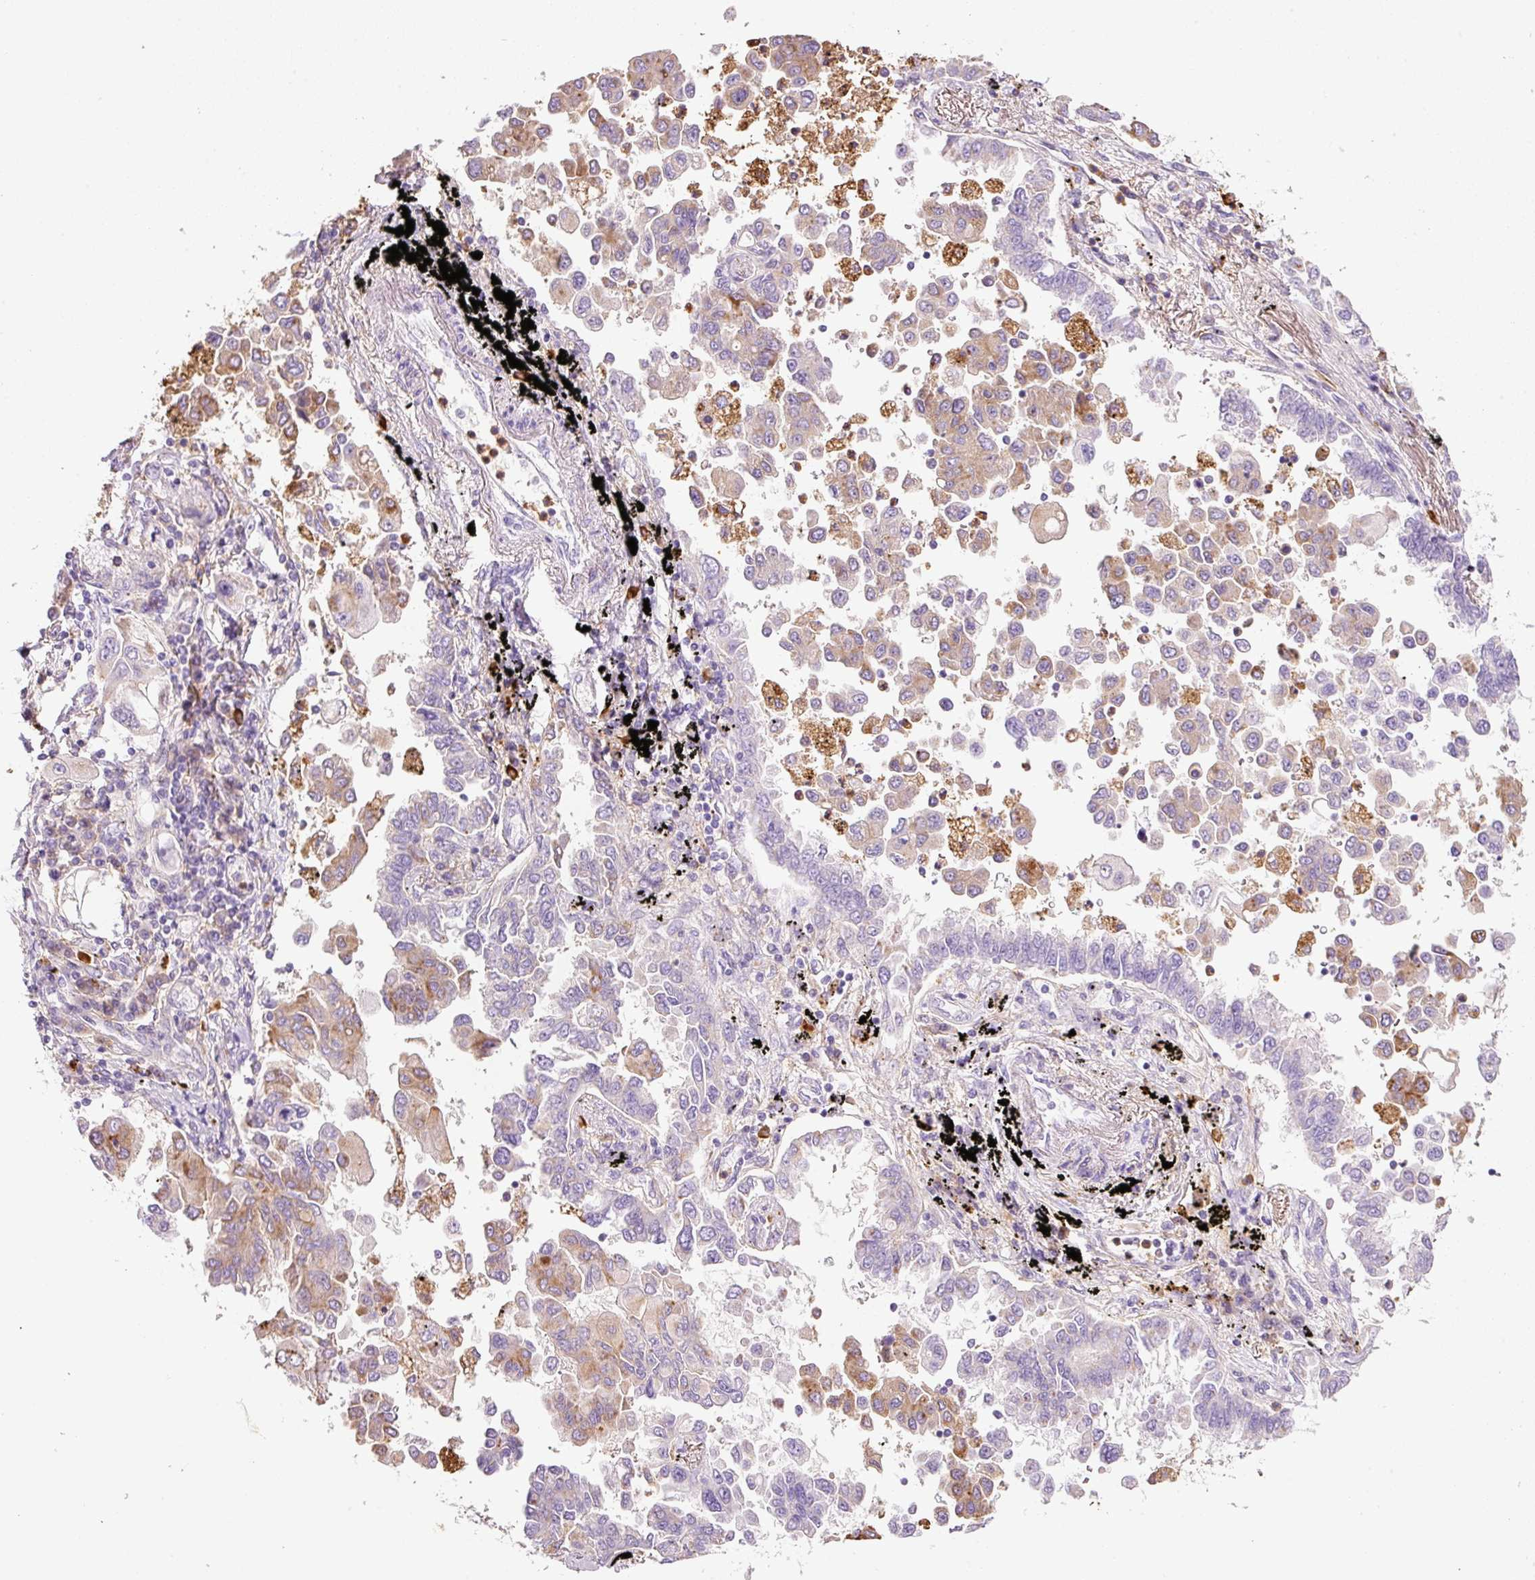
{"staining": {"intensity": "moderate", "quantity": "<25%", "location": "cytoplasmic/membranous"}, "tissue": "lung cancer", "cell_type": "Tumor cells", "image_type": "cancer", "snomed": [{"axis": "morphology", "description": "Adenocarcinoma, NOS"}, {"axis": "topography", "description": "Lung"}], "caption": "Brown immunohistochemical staining in lung cancer reveals moderate cytoplasmic/membranous positivity in approximately <25% of tumor cells.", "gene": "TMC8", "patient": {"sex": "female", "age": 67}}